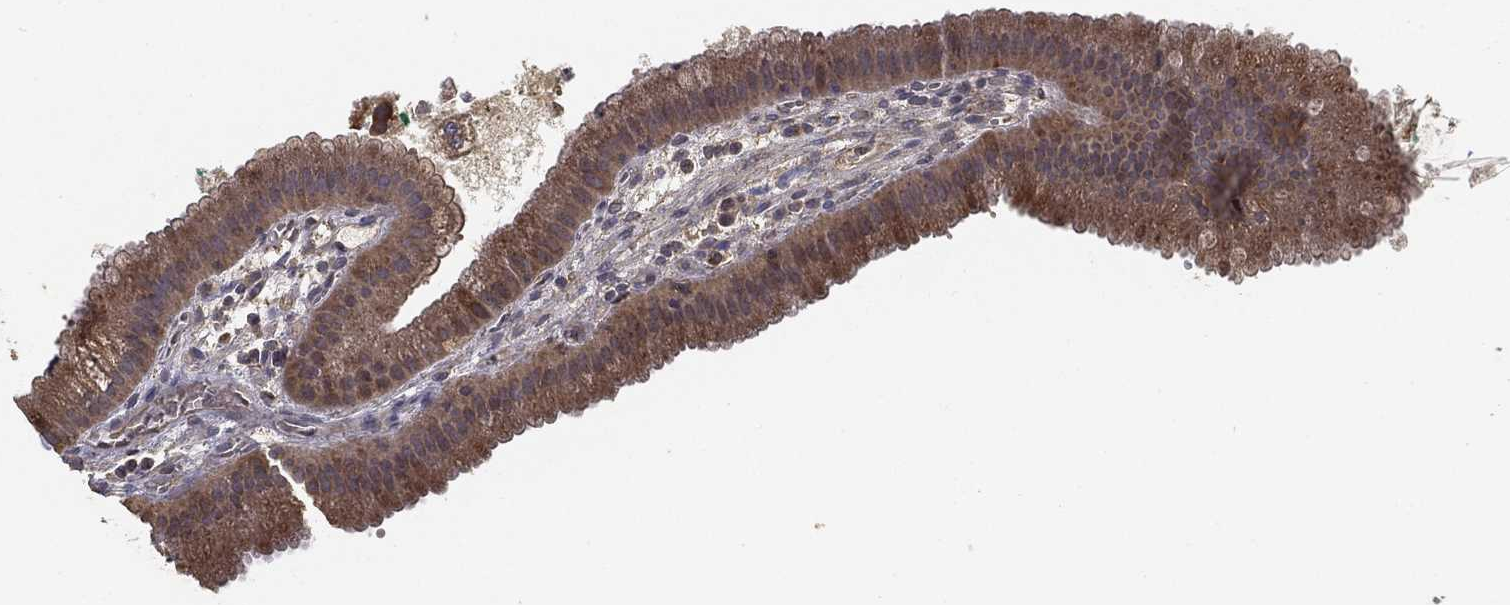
{"staining": {"intensity": "strong", "quantity": ">75%", "location": "cytoplasmic/membranous"}, "tissue": "gallbladder", "cell_type": "Glandular cells", "image_type": "normal", "snomed": [{"axis": "morphology", "description": "Normal tissue, NOS"}, {"axis": "topography", "description": "Gallbladder"}], "caption": "A micrograph of human gallbladder stained for a protein demonstrates strong cytoplasmic/membranous brown staining in glandular cells.", "gene": "MT", "patient": {"sex": "male", "age": 67}}